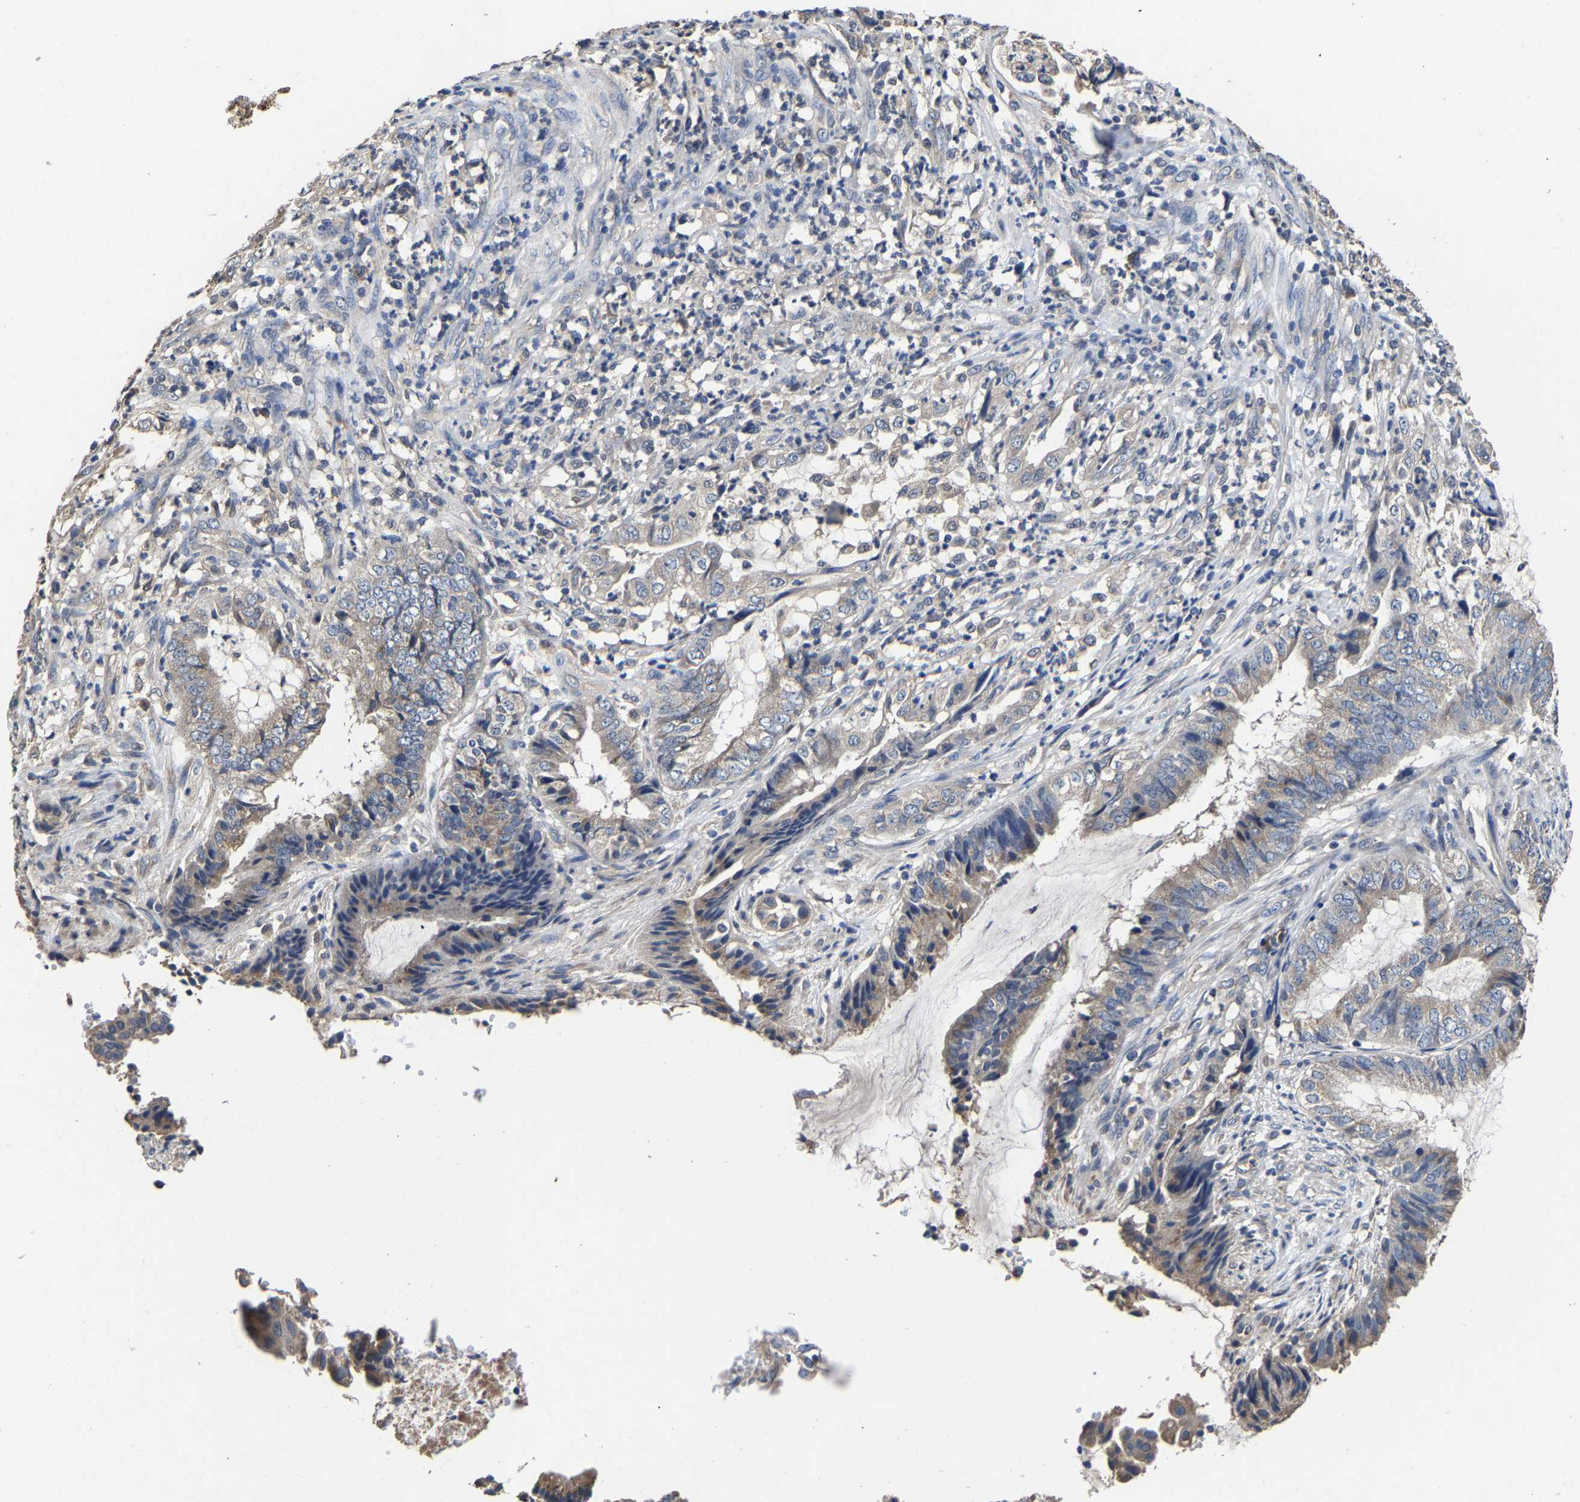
{"staining": {"intensity": "weak", "quantity": "<25%", "location": "cytoplasmic/membranous"}, "tissue": "endometrial cancer", "cell_type": "Tumor cells", "image_type": "cancer", "snomed": [{"axis": "morphology", "description": "Adenocarcinoma, NOS"}, {"axis": "topography", "description": "Endometrium"}], "caption": "High magnification brightfield microscopy of endometrial cancer (adenocarcinoma) stained with DAB (brown) and counterstained with hematoxylin (blue): tumor cells show no significant positivity.", "gene": "EBAG9", "patient": {"sex": "female", "age": 51}}